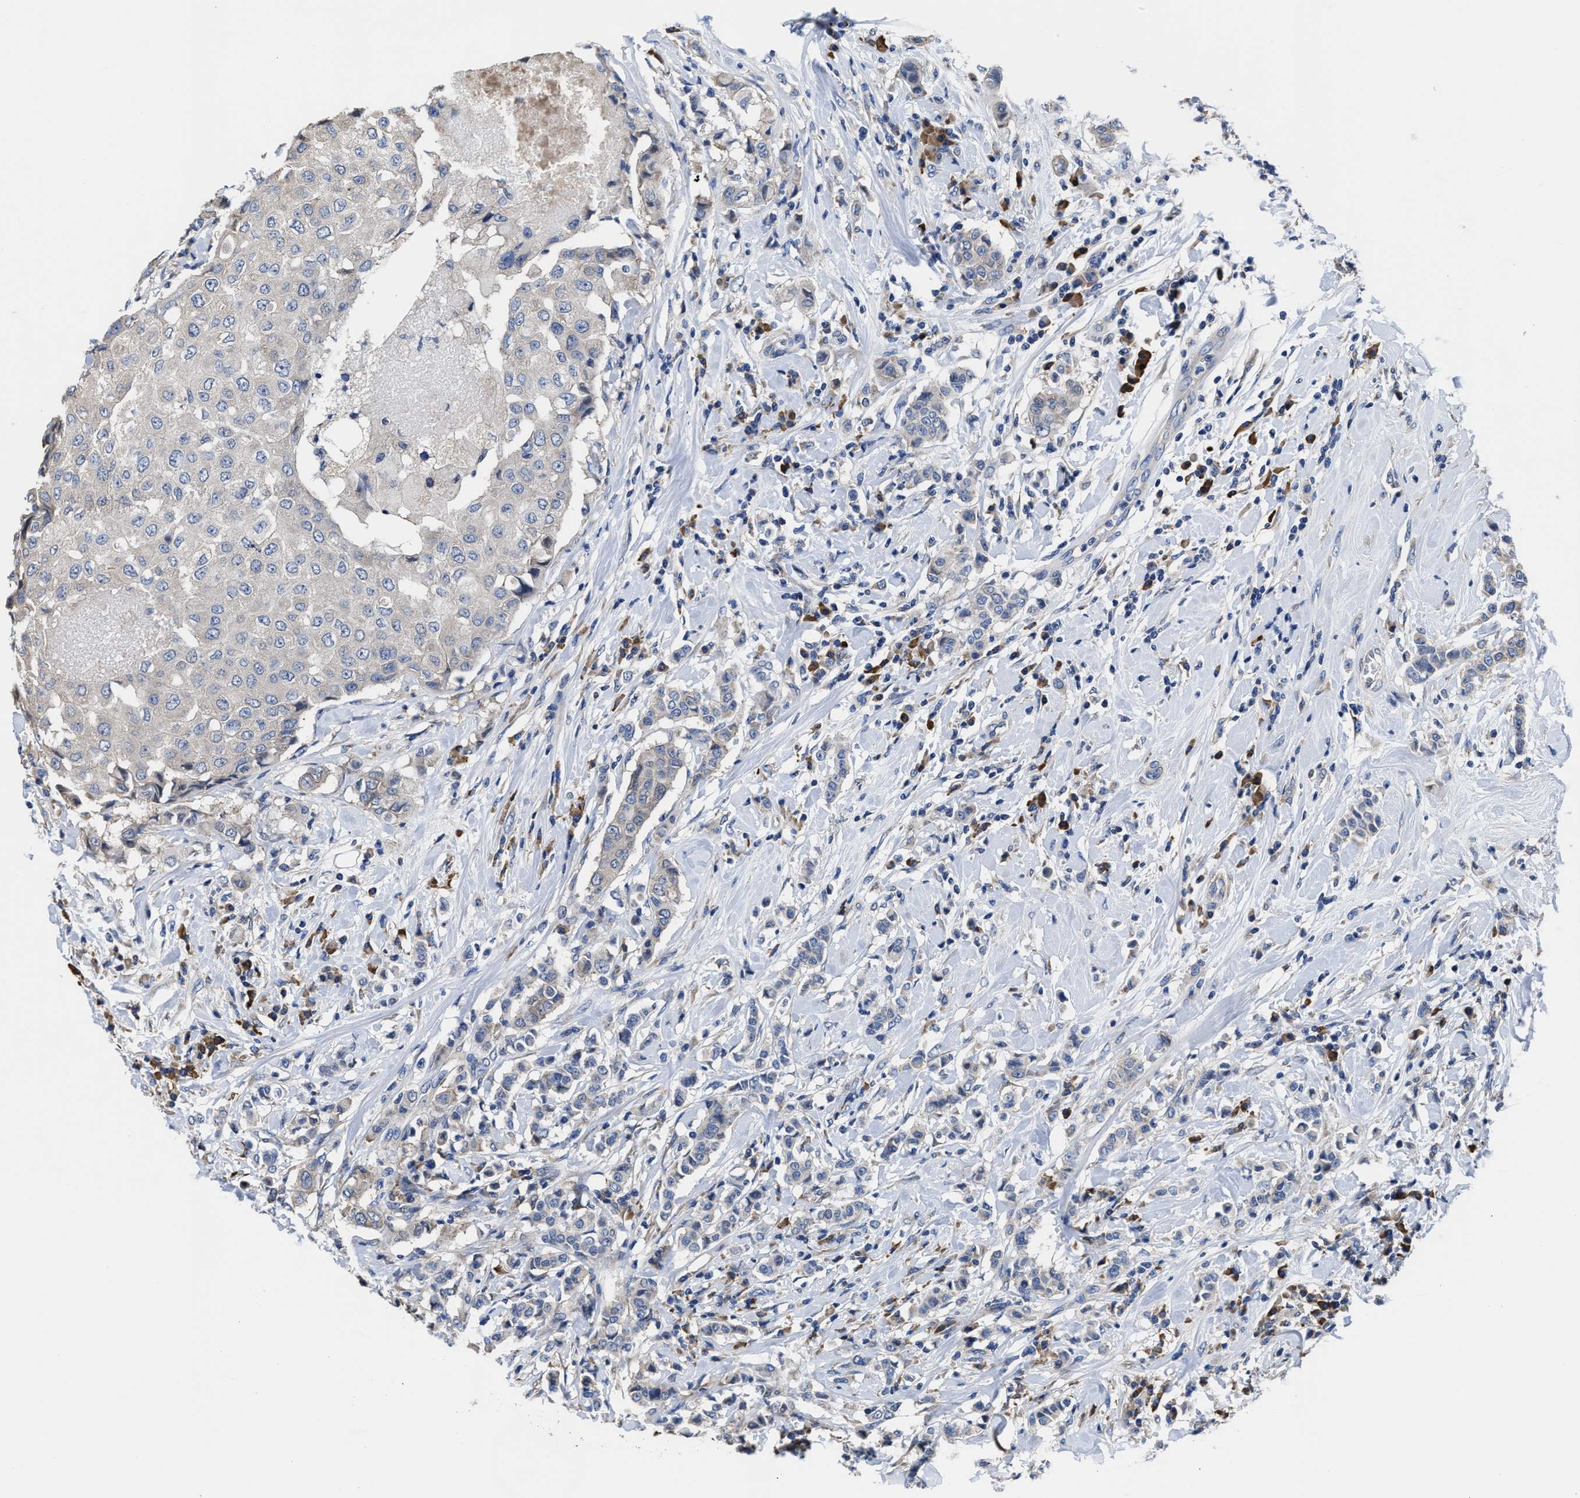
{"staining": {"intensity": "negative", "quantity": "none", "location": "none"}, "tissue": "breast cancer", "cell_type": "Tumor cells", "image_type": "cancer", "snomed": [{"axis": "morphology", "description": "Duct carcinoma"}, {"axis": "topography", "description": "Breast"}], "caption": "The IHC micrograph has no significant expression in tumor cells of breast cancer tissue.", "gene": "SRPK2", "patient": {"sex": "female", "age": 27}}